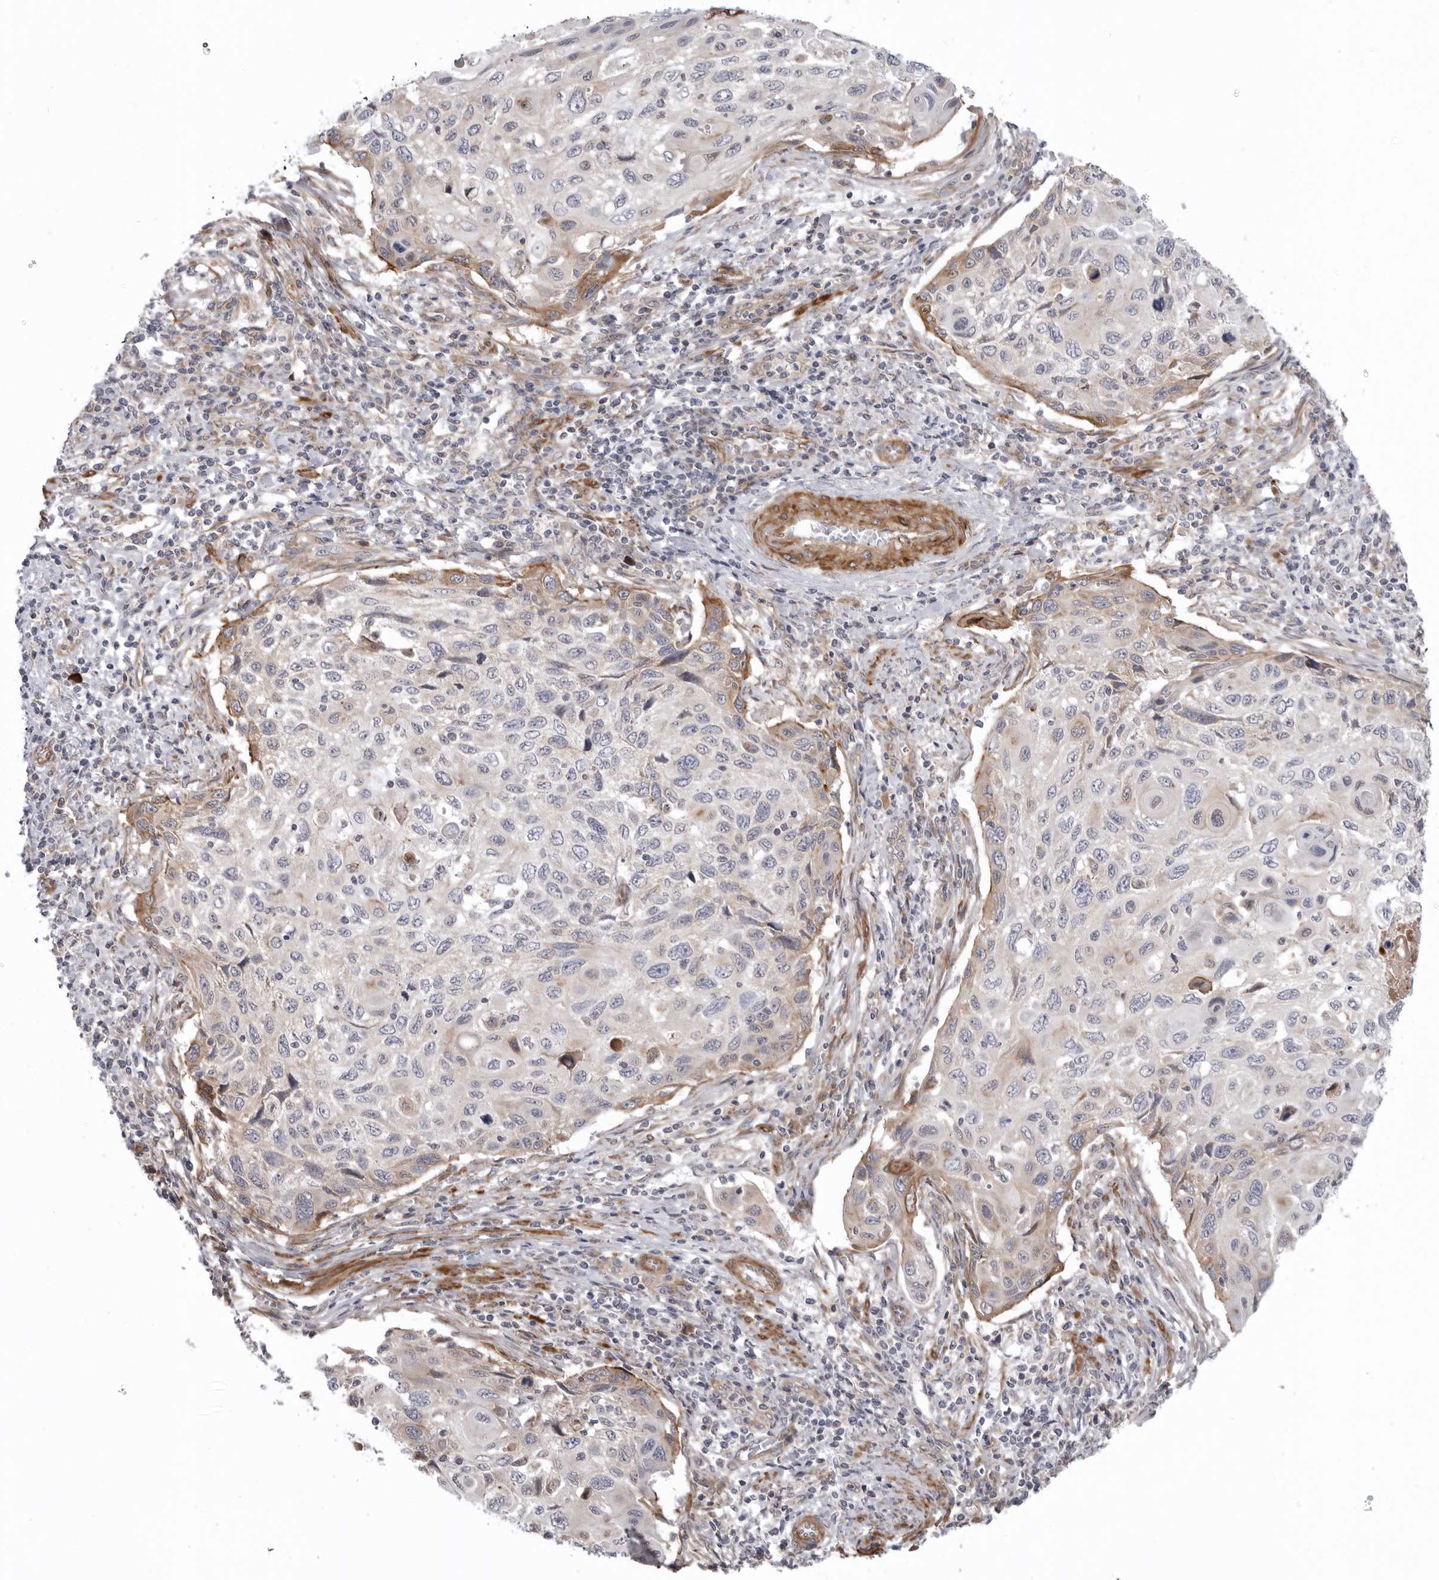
{"staining": {"intensity": "moderate", "quantity": "<25%", "location": "cytoplasmic/membranous"}, "tissue": "cervical cancer", "cell_type": "Tumor cells", "image_type": "cancer", "snomed": [{"axis": "morphology", "description": "Squamous cell carcinoma, NOS"}, {"axis": "topography", "description": "Cervix"}], "caption": "Protein expression by IHC exhibits moderate cytoplasmic/membranous positivity in about <25% of tumor cells in cervical squamous cell carcinoma.", "gene": "SCP2", "patient": {"sex": "female", "age": 70}}